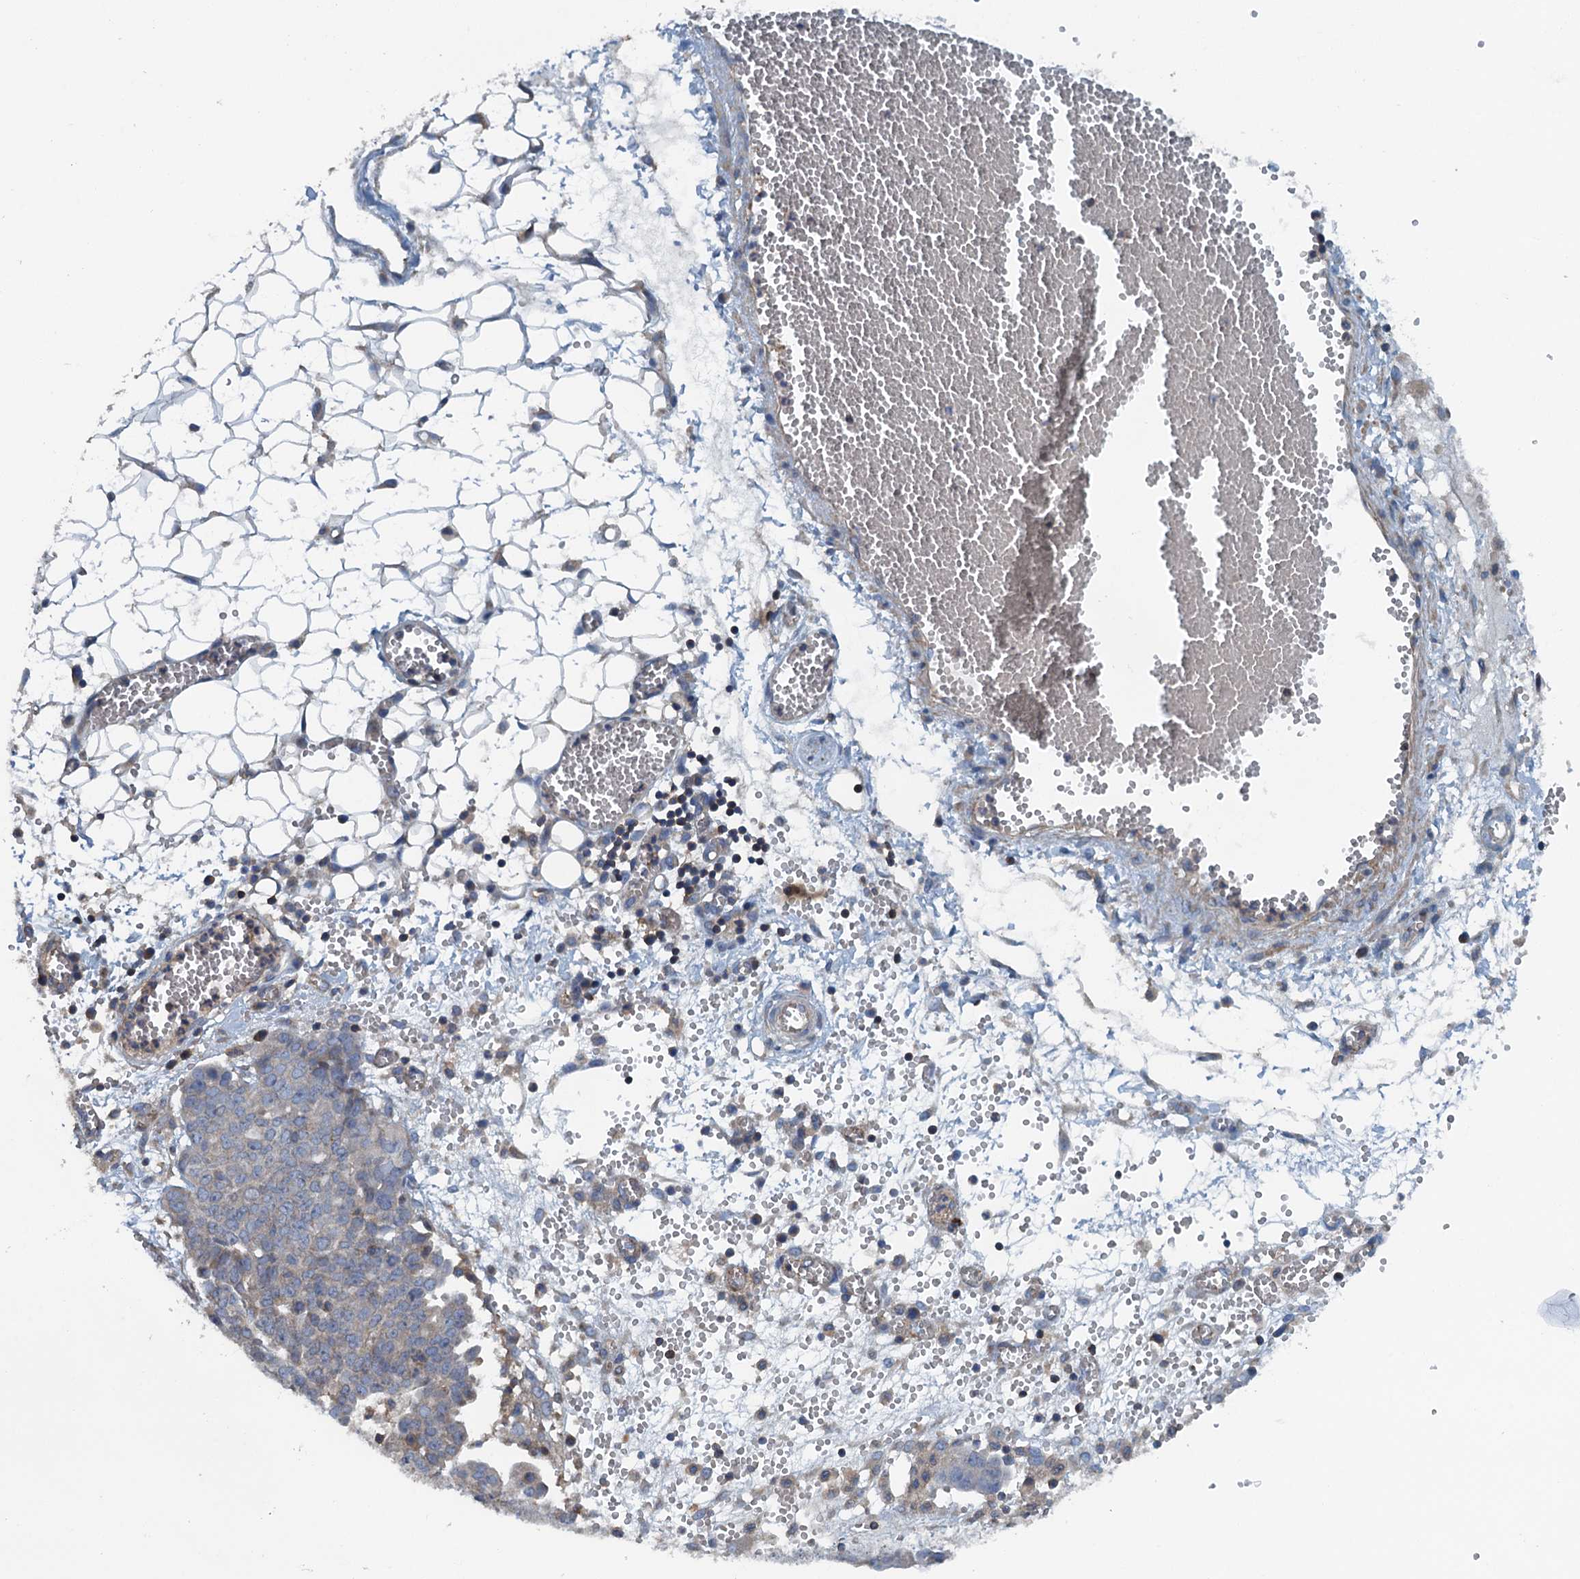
{"staining": {"intensity": "negative", "quantity": "none", "location": "none"}, "tissue": "ovarian cancer", "cell_type": "Tumor cells", "image_type": "cancer", "snomed": [{"axis": "morphology", "description": "Cystadenocarcinoma, serous, NOS"}, {"axis": "topography", "description": "Soft tissue"}, {"axis": "topography", "description": "Ovary"}], "caption": "High magnification brightfield microscopy of ovarian serous cystadenocarcinoma stained with DAB (brown) and counterstained with hematoxylin (blue): tumor cells show no significant expression.", "gene": "PPP1R14D", "patient": {"sex": "female", "age": 57}}